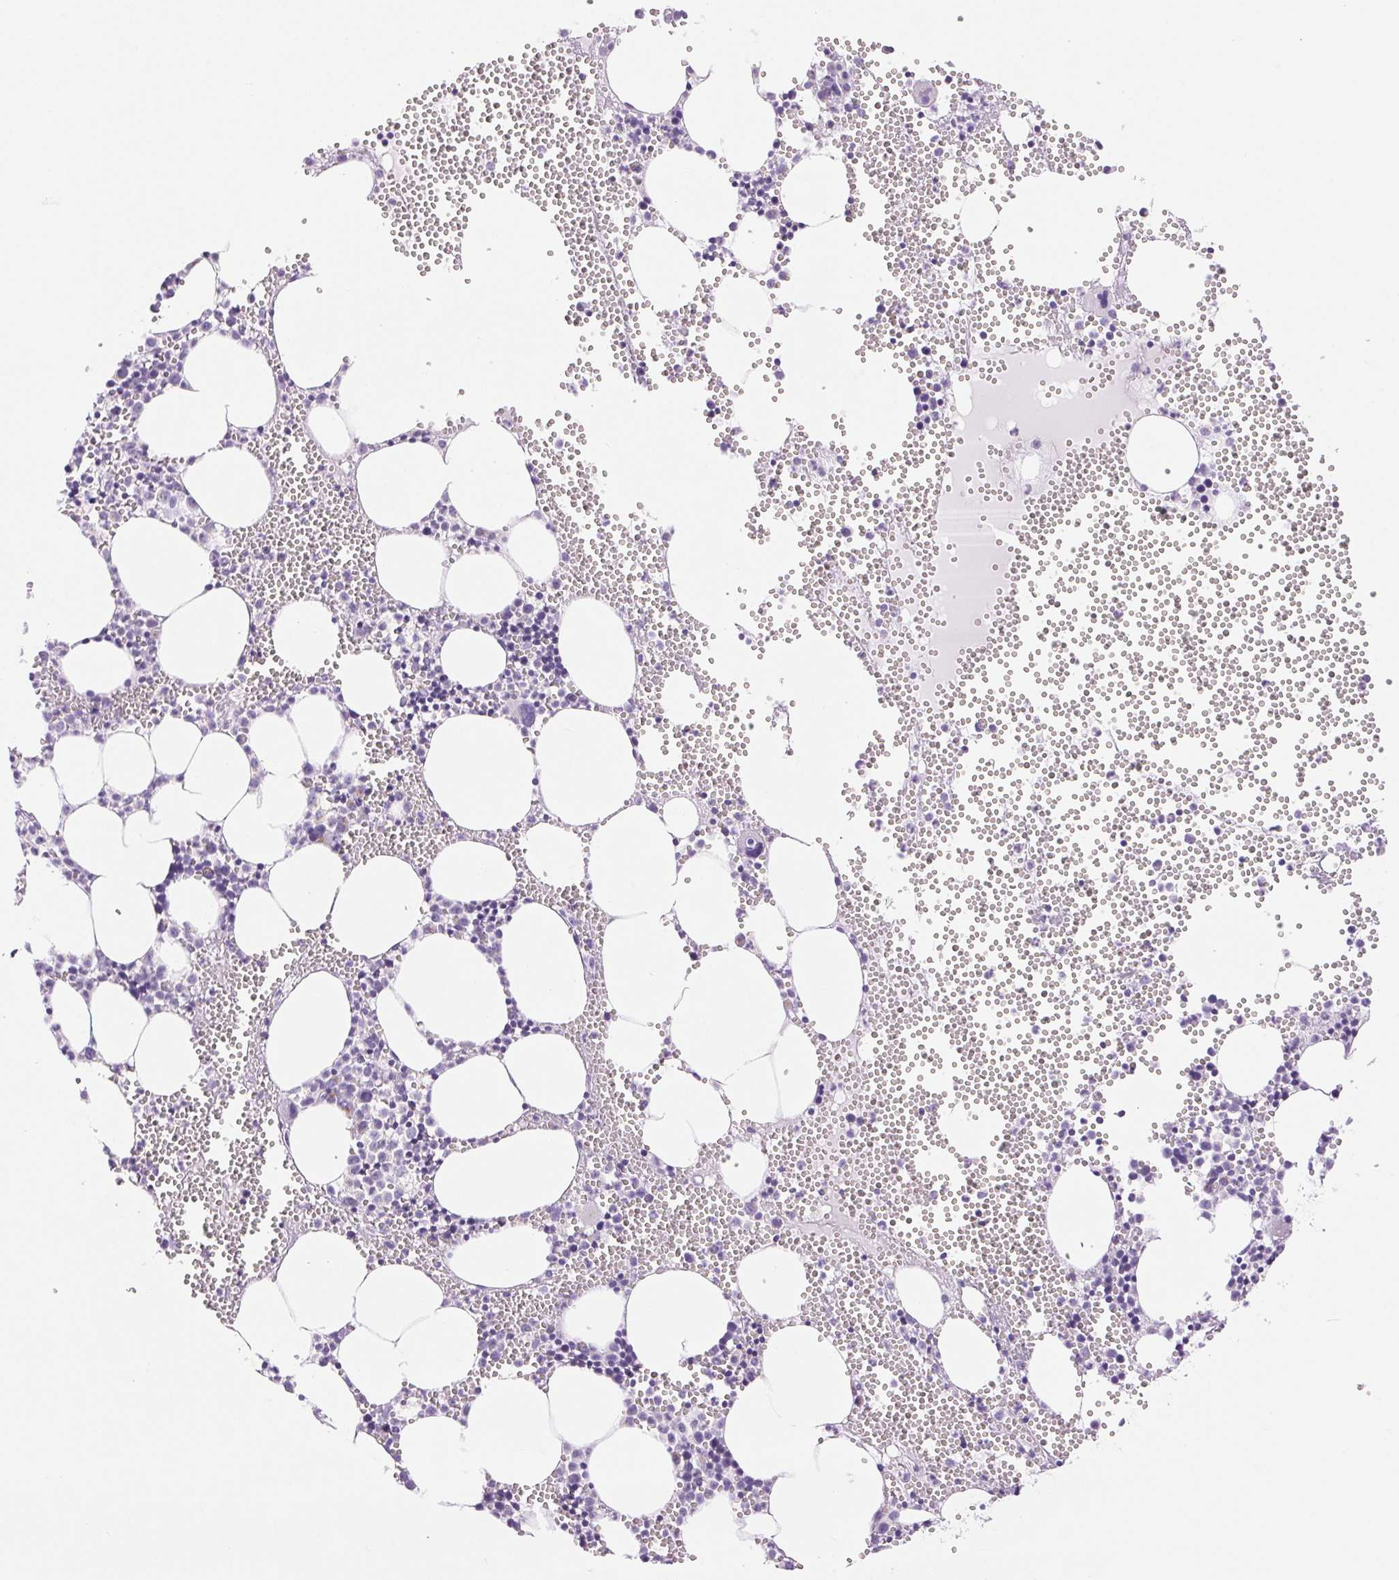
{"staining": {"intensity": "negative", "quantity": "none", "location": "none"}, "tissue": "bone marrow", "cell_type": "Hematopoietic cells", "image_type": "normal", "snomed": [{"axis": "morphology", "description": "Normal tissue, NOS"}, {"axis": "topography", "description": "Bone marrow"}], "caption": "This is an immunohistochemistry micrograph of benign human bone marrow. There is no expression in hematopoietic cells.", "gene": "SERPINB3", "patient": {"sex": "male", "age": 89}}